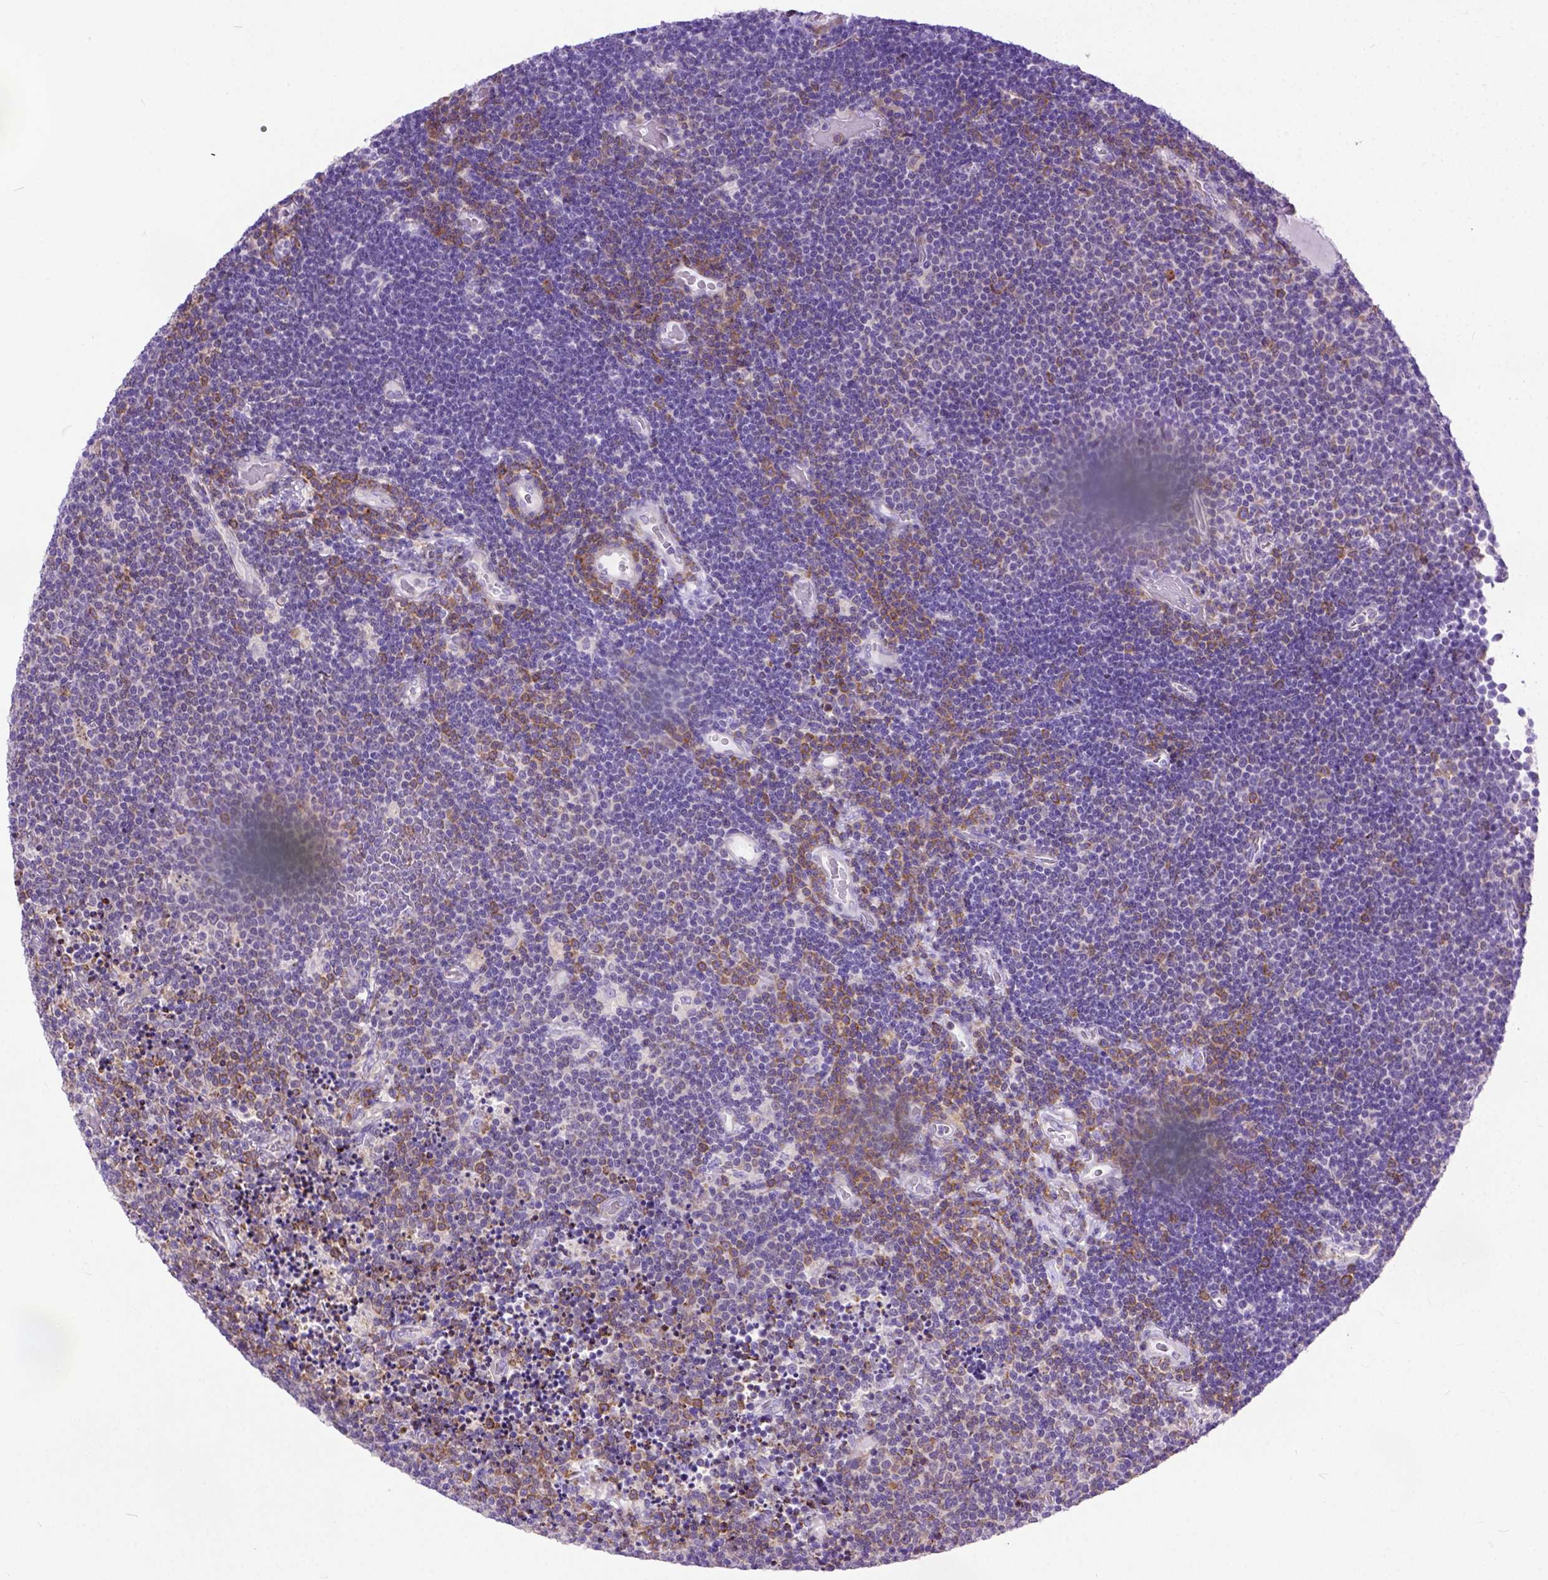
{"staining": {"intensity": "negative", "quantity": "none", "location": "none"}, "tissue": "lymphoma", "cell_type": "Tumor cells", "image_type": "cancer", "snomed": [{"axis": "morphology", "description": "Malignant lymphoma, non-Hodgkin's type, Low grade"}, {"axis": "topography", "description": "Brain"}], "caption": "This is an immunohistochemistry image of human lymphoma. There is no staining in tumor cells.", "gene": "PLK4", "patient": {"sex": "female", "age": 66}}